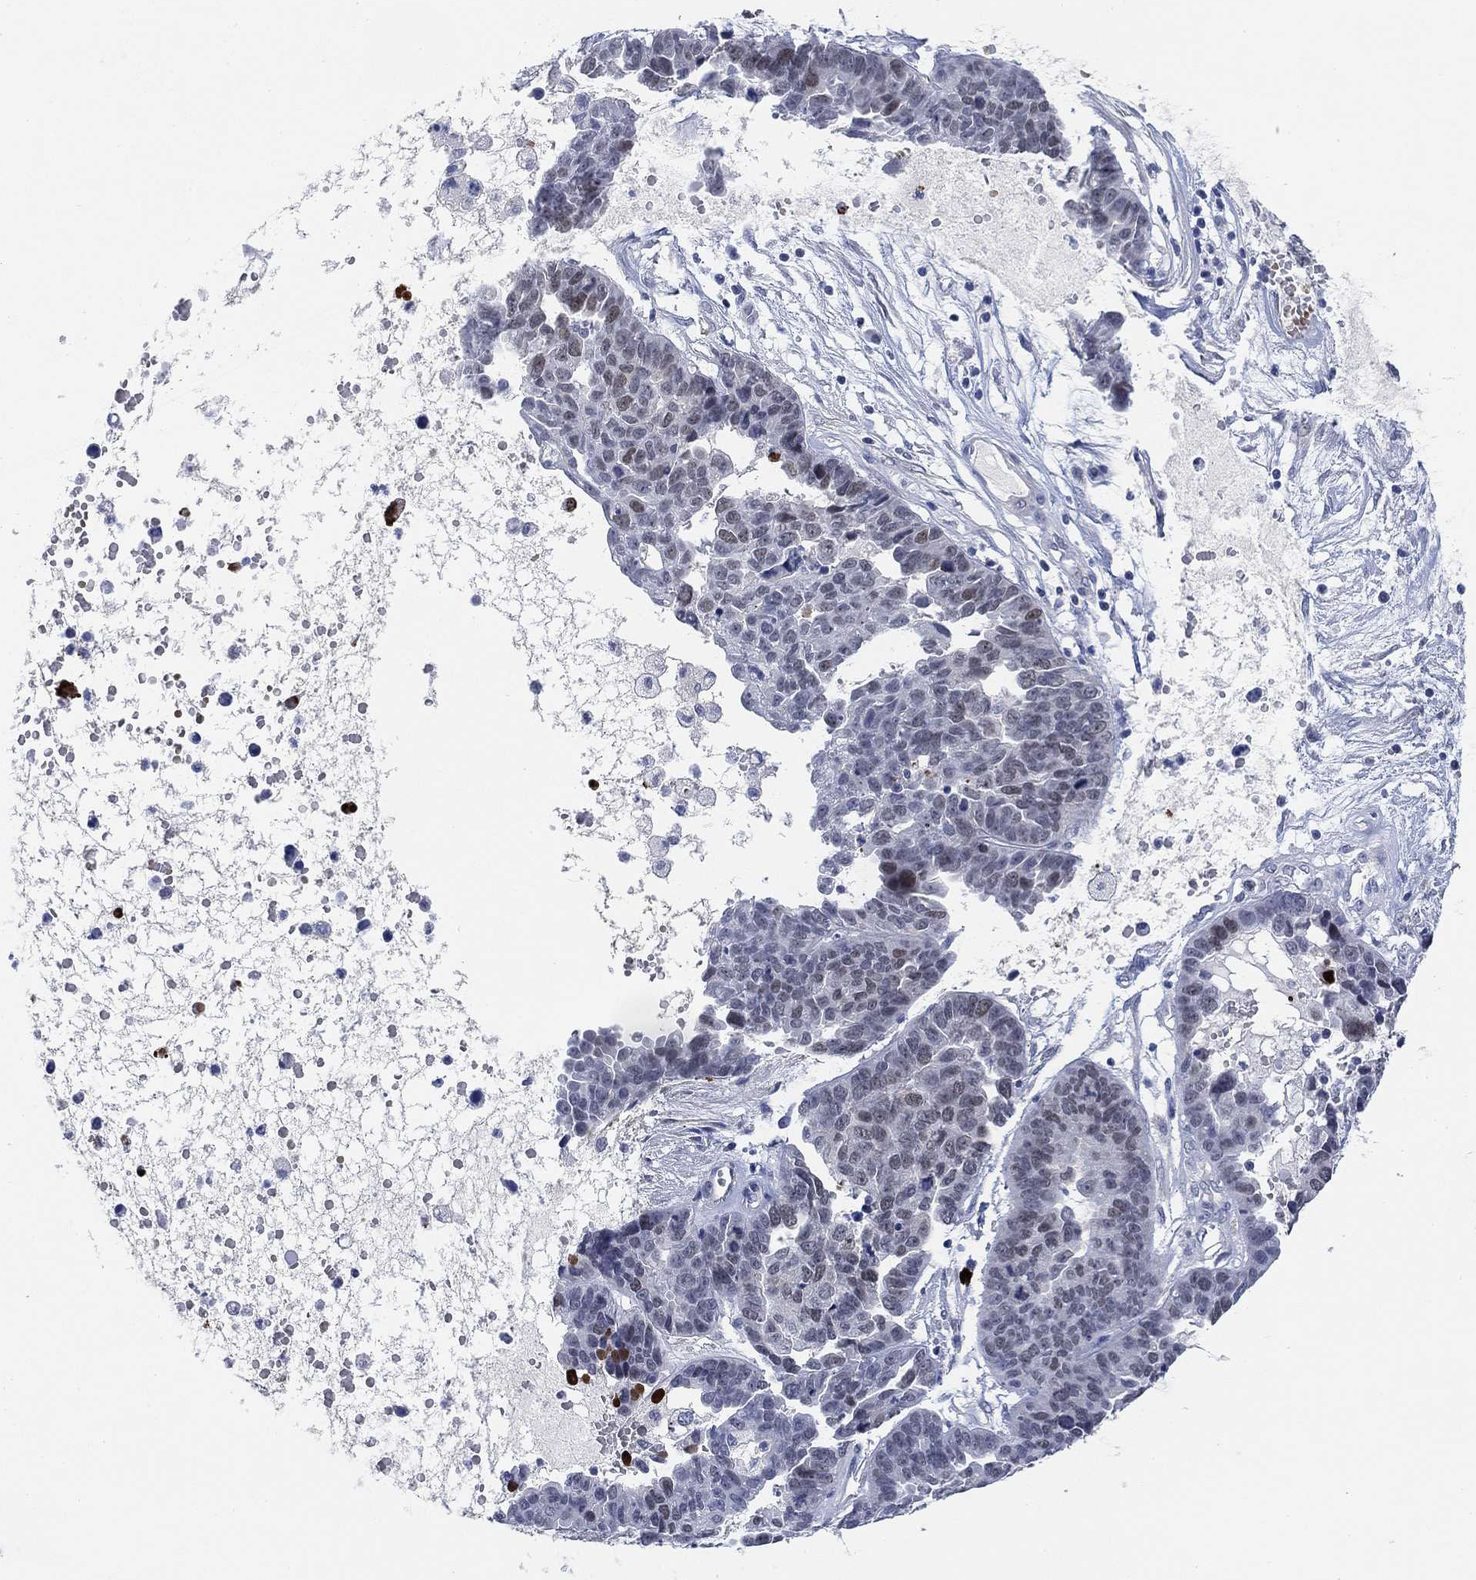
{"staining": {"intensity": "weak", "quantity": "<25%", "location": "nuclear"}, "tissue": "ovarian cancer", "cell_type": "Tumor cells", "image_type": "cancer", "snomed": [{"axis": "morphology", "description": "Cystadenocarcinoma, serous, NOS"}, {"axis": "topography", "description": "Ovary"}], "caption": "Protein analysis of ovarian cancer displays no significant staining in tumor cells.", "gene": "PAX6", "patient": {"sex": "female", "age": 87}}